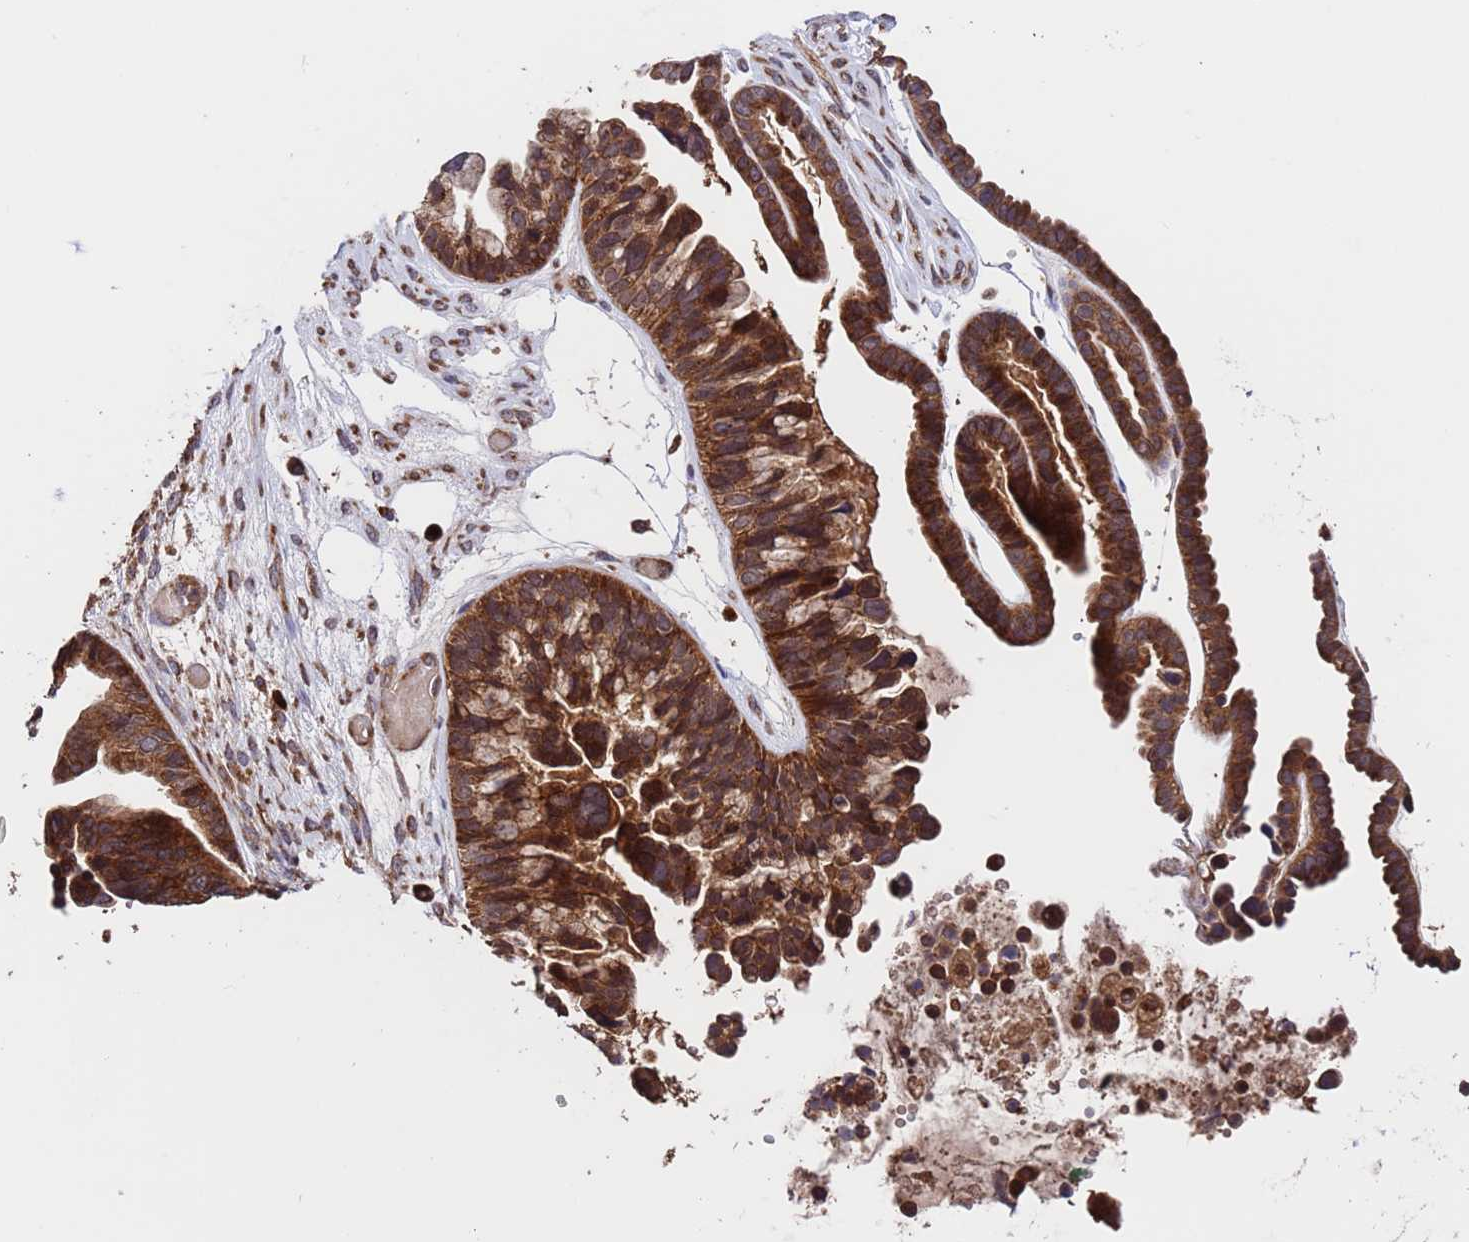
{"staining": {"intensity": "strong", "quantity": ">75%", "location": "cytoplasmic/membranous"}, "tissue": "ovarian cancer", "cell_type": "Tumor cells", "image_type": "cancer", "snomed": [{"axis": "morphology", "description": "Cystadenocarcinoma, serous, NOS"}, {"axis": "topography", "description": "Ovary"}], "caption": "Ovarian cancer (serous cystadenocarcinoma) stained with immunohistochemistry (IHC) exhibits strong cytoplasmic/membranous staining in about >75% of tumor cells. The staining was performed using DAB to visualize the protein expression in brown, while the nuclei were stained in blue with hematoxylin (Magnification: 20x).", "gene": "TSR3", "patient": {"sex": "female", "age": 56}}